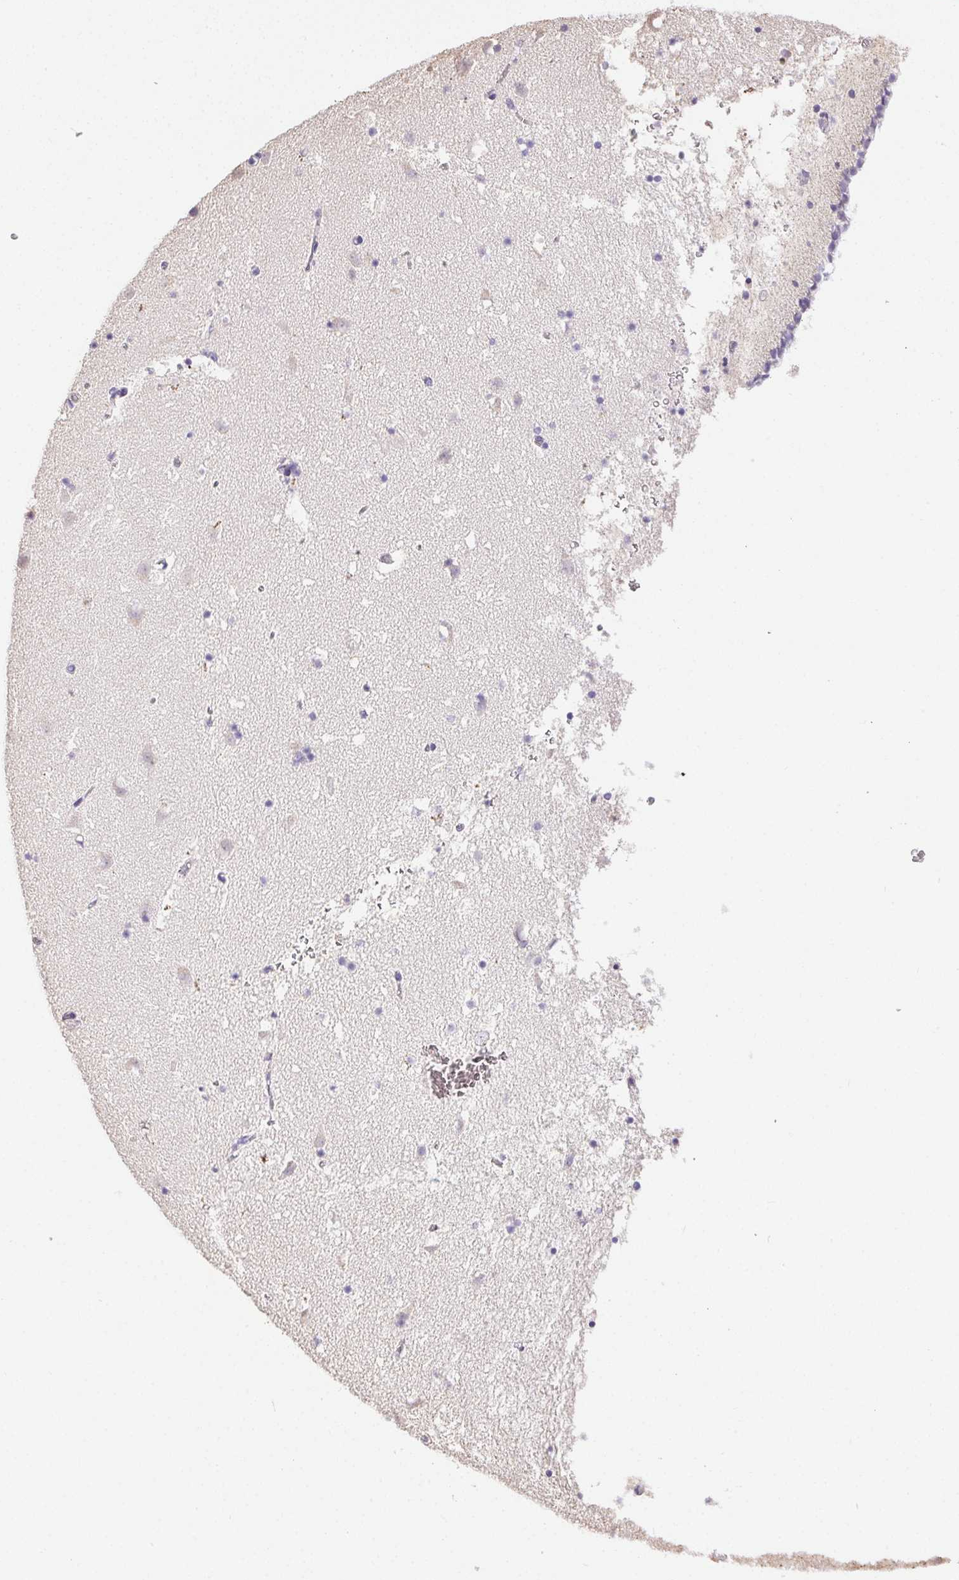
{"staining": {"intensity": "negative", "quantity": "none", "location": "none"}, "tissue": "caudate", "cell_type": "Glial cells", "image_type": "normal", "snomed": [{"axis": "morphology", "description": "Normal tissue, NOS"}, {"axis": "topography", "description": "Lateral ventricle wall"}], "caption": "An IHC photomicrograph of benign caudate is shown. There is no staining in glial cells of caudate. Nuclei are stained in blue.", "gene": "SYCE2", "patient": {"sex": "female", "age": 42}}